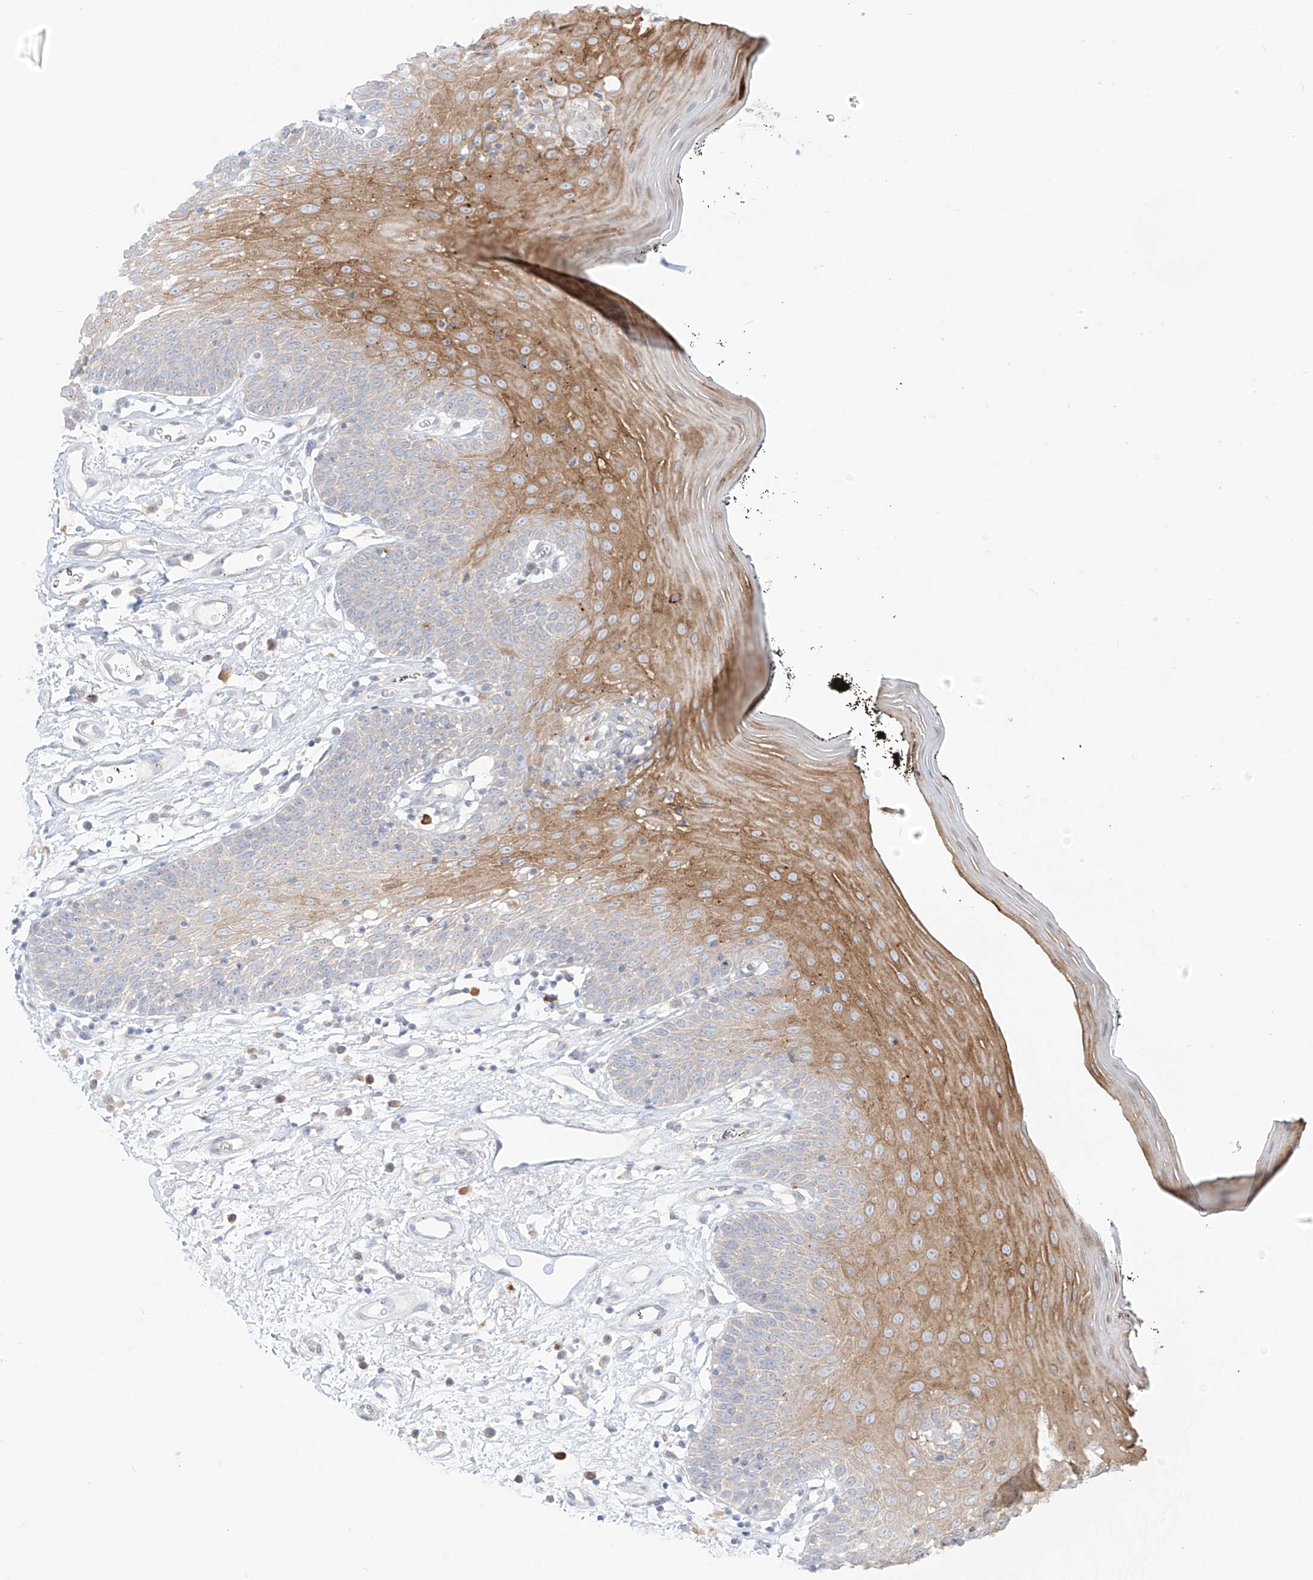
{"staining": {"intensity": "moderate", "quantity": "<25%", "location": "cytoplasmic/membranous"}, "tissue": "oral mucosa", "cell_type": "Squamous epithelial cells", "image_type": "normal", "snomed": [{"axis": "morphology", "description": "Normal tissue, NOS"}, {"axis": "topography", "description": "Oral tissue"}], "caption": "IHC of unremarkable oral mucosa demonstrates low levels of moderate cytoplasmic/membranous staining in about <25% of squamous epithelial cells. (DAB IHC with brightfield microscopy, high magnification).", "gene": "SYTL3", "patient": {"sex": "male", "age": 74}}